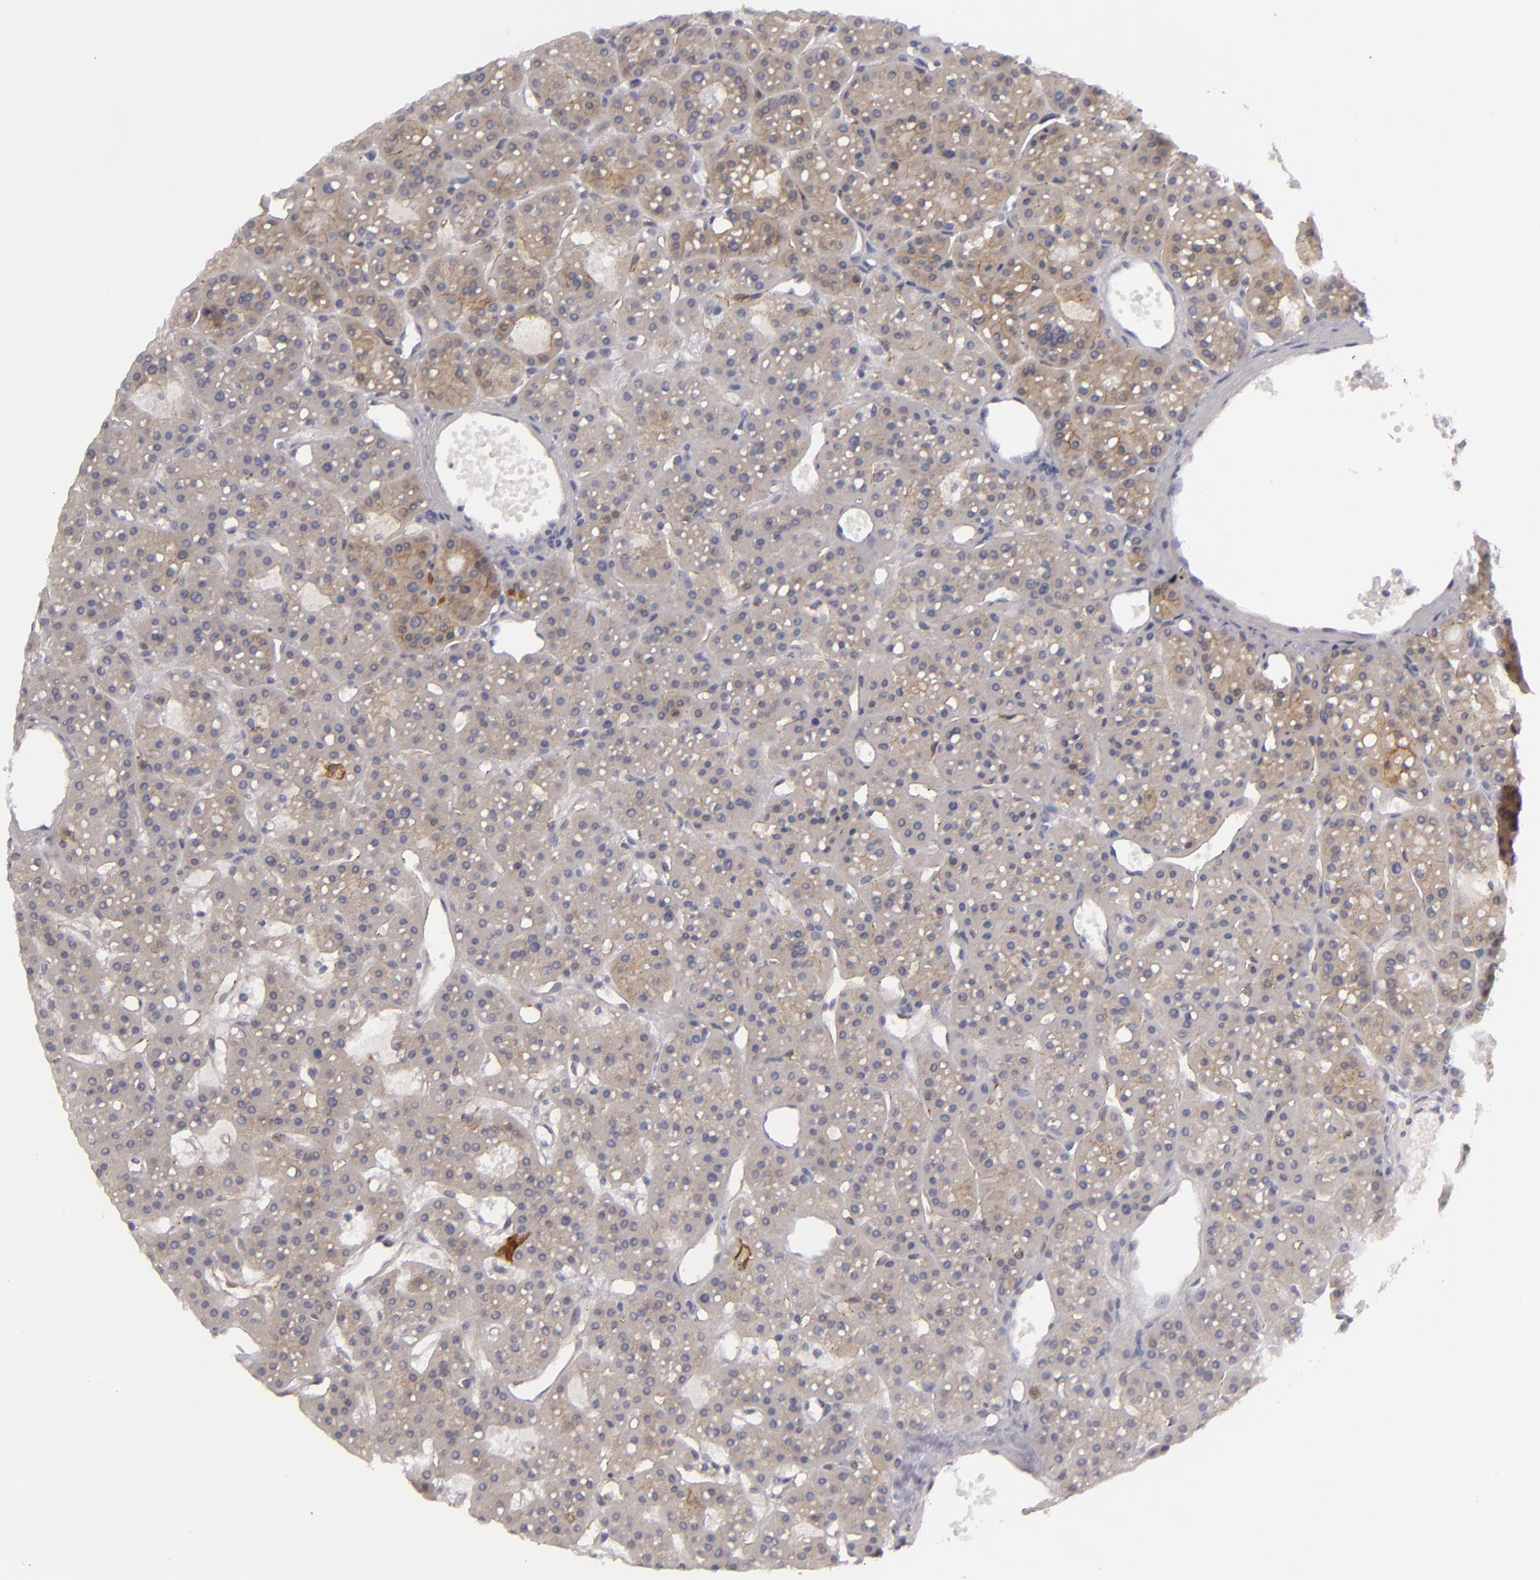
{"staining": {"intensity": "moderate", "quantity": "25%-75%", "location": "cytoplasmic/membranous"}, "tissue": "parathyroid gland", "cell_type": "Glandular cells", "image_type": "normal", "snomed": [{"axis": "morphology", "description": "Normal tissue, NOS"}, {"axis": "topography", "description": "Parathyroid gland"}], "caption": "This micrograph displays IHC staining of normal human parathyroid gland, with medium moderate cytoplasmic/membranous expression in approximately 25%-75% of glandular cells.", "gene": "JUP", "patient": {"sex": "female", "age": 76}}